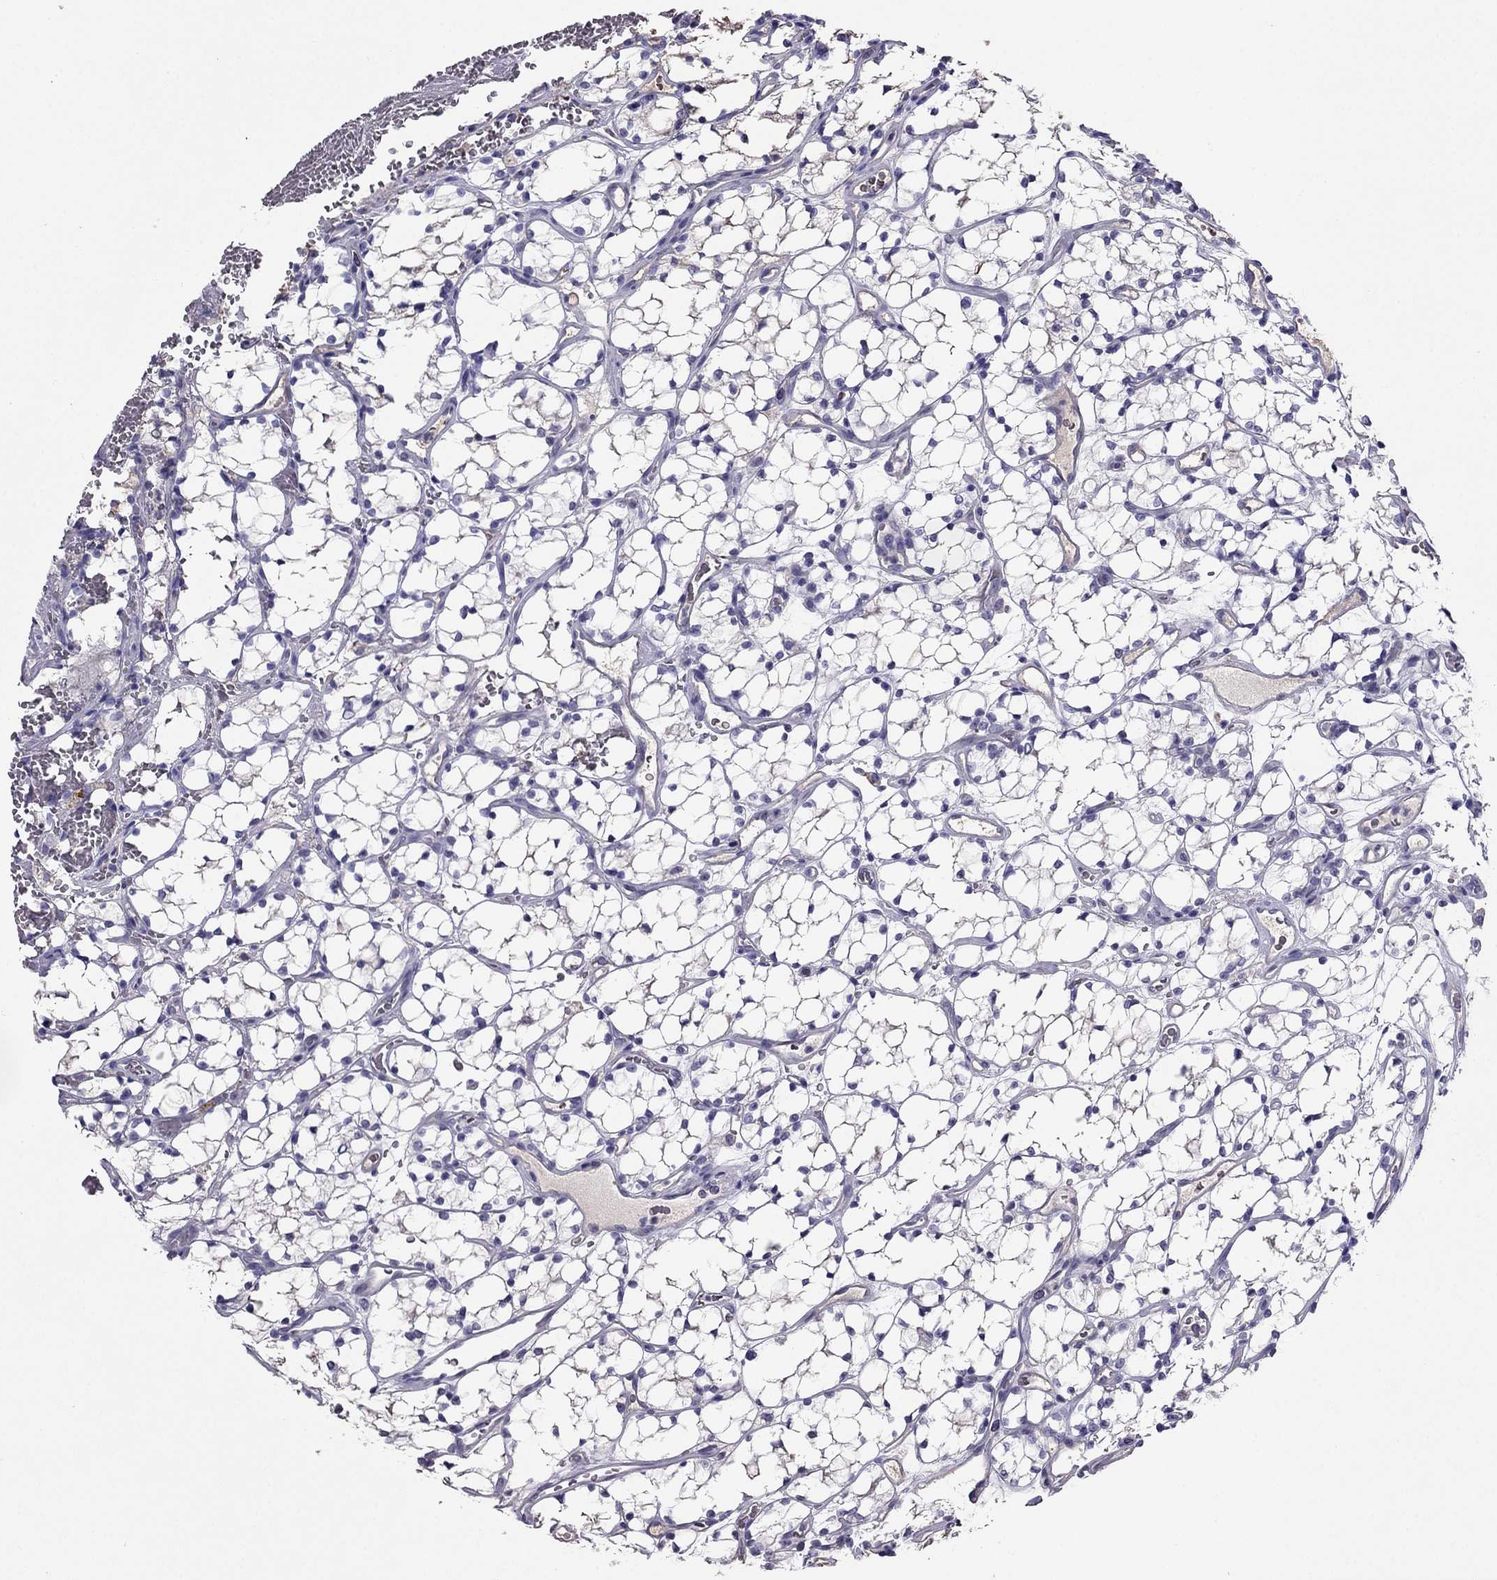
{"staining": {"intensity": "negative", "quantity": "none", "location": "none"}, "tissue": "renal cancer", "cell_type": "Tumor cells", "image_type": "cancer", "snomed": [{"axis": "morphology", "description": "Adenocarcinoma, NOS"}, {"axis": "topography", "description": "Kidney"}], "caption": "IHC of renal adenocarcinoma demonstrates no positivity in tumor cells.", "gene": "TBC1D21", "patient": {"sex": "female", "age": 69}}